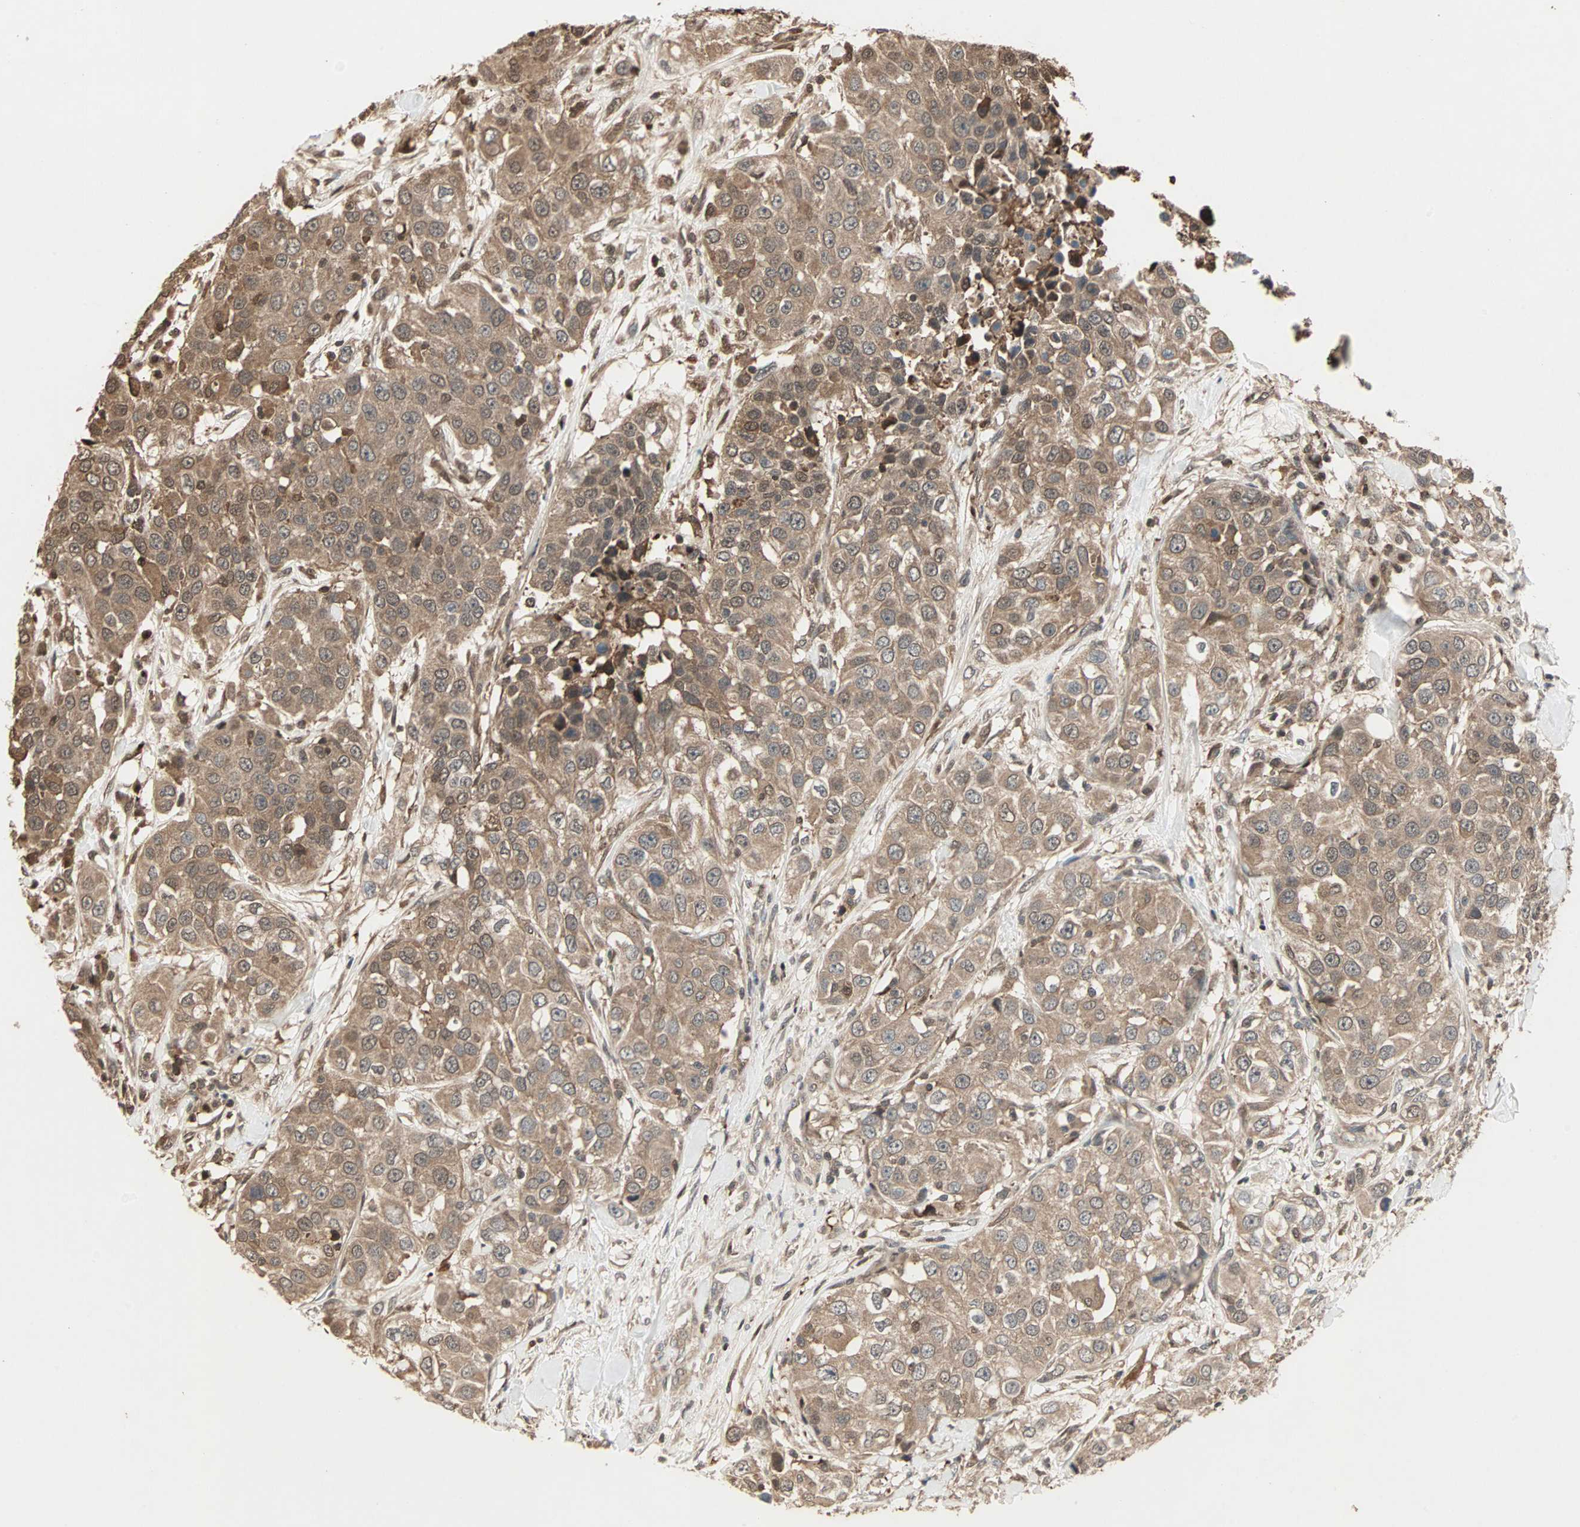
{"staining": {"intensity": "moderate", "quantity": ">75%", "location": "cytoplasmic/membranous,nuclear"}, "tissue": "urothelial cancer", "cell_type": "Tumor cells", "image_type": "cancer", "snomed": [{"axis": "morphology", "description": "Urothelial carcinoma, High grade"}, {"axis": "topography", "description": "Urinary bladder"}], "caption": "A brown stain highlights moderate cytoplasmic/membranous and nuclear positivity of a protein in high-grade urothelial carcinoma tumor cells.", "gene": "DRG2", "patient": {"sex": "female", "age": 80}}